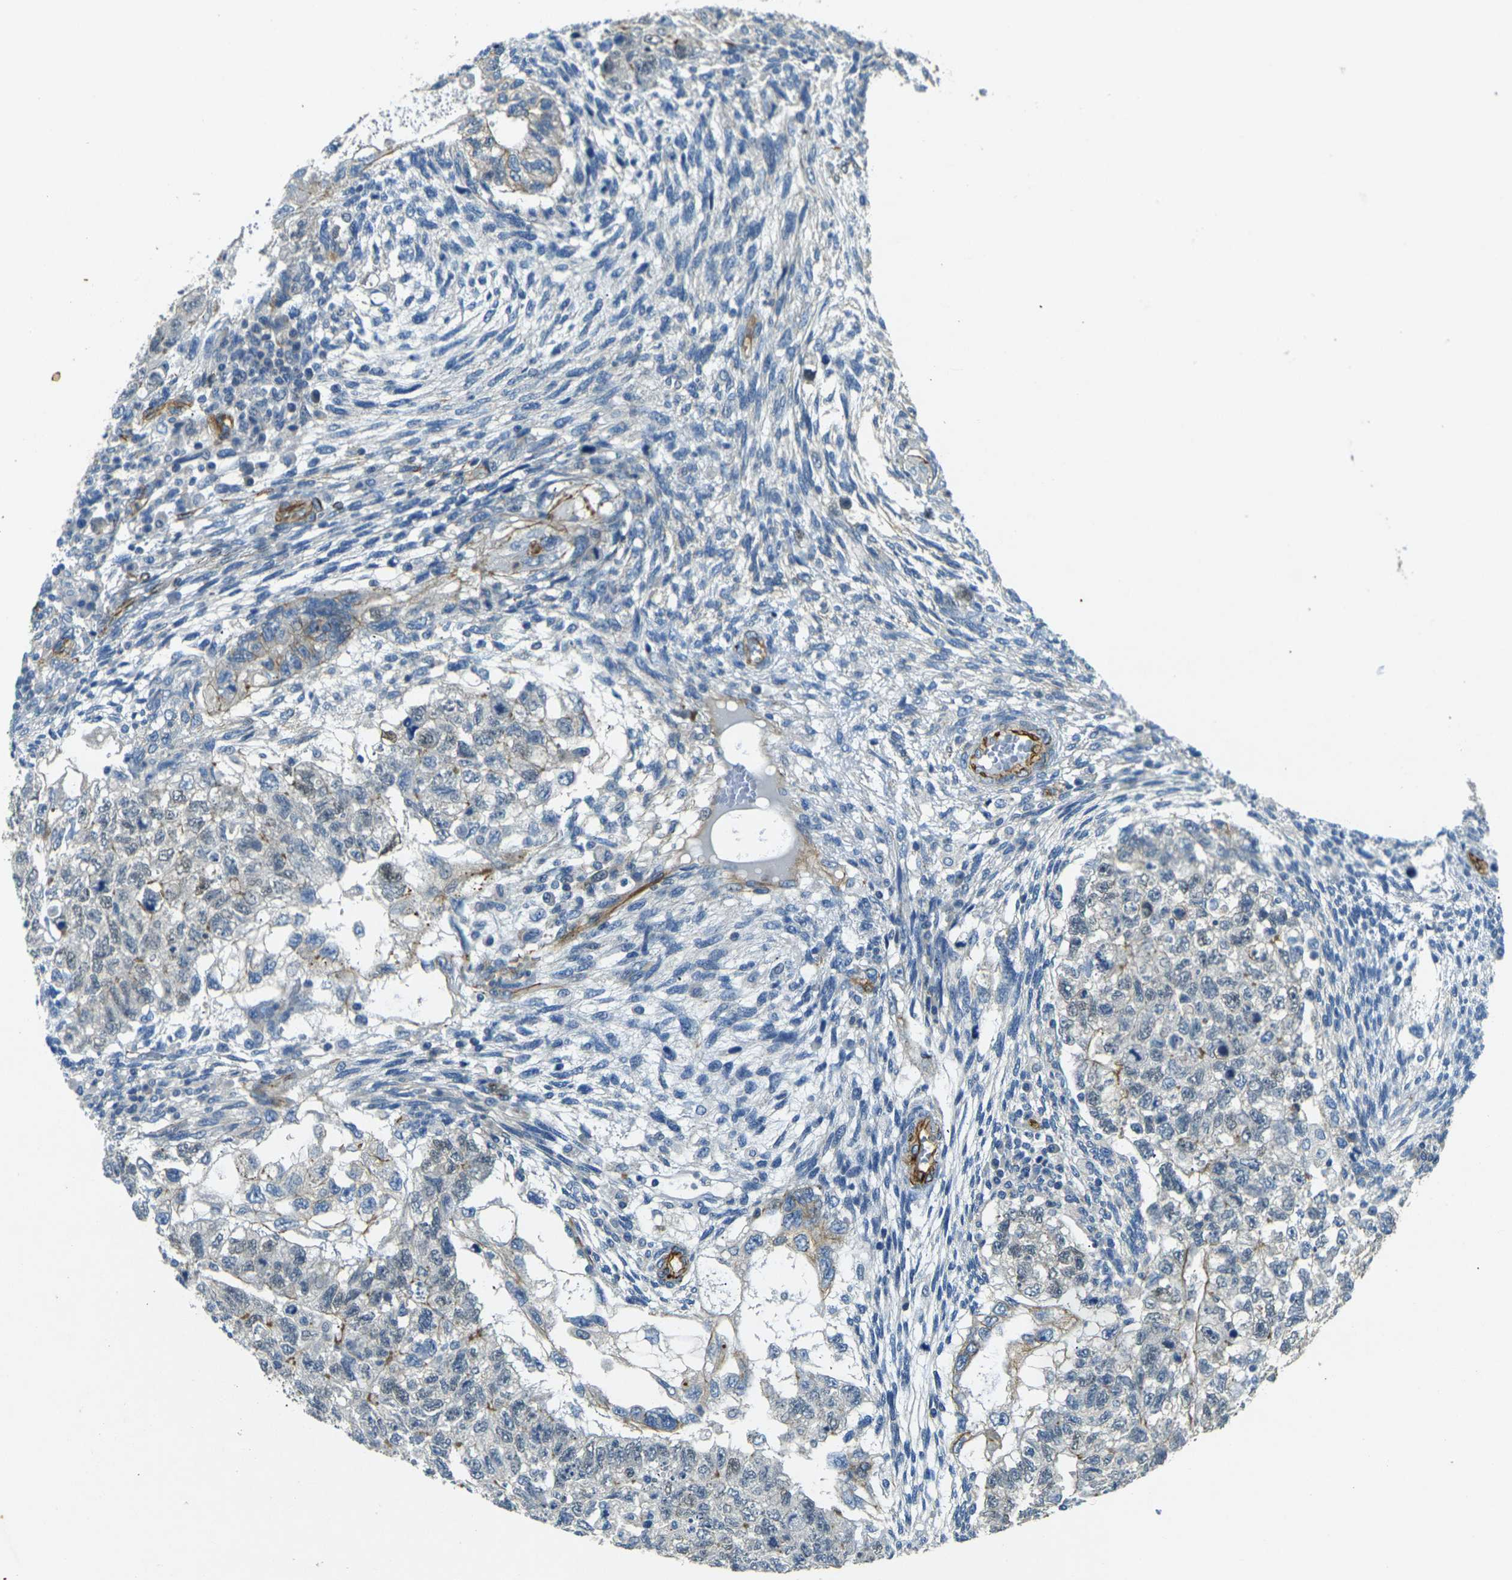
{"staining": {"intensity": "negative", "quantity": "none", "location": "none"}, "tissue": "testis cancer", "cell_type": "Tumor cells", "image_type": "cancer", "snomed": [{"axis": "morphology", "description": "Normal tissue, NOS"}, {"axis": "morphology", "description": "Carcinoma, Embryonal, NOS"}, {"axis": "topography", "description": "Testis"}], "caption": "DAB (3,3'-diaminobenzidine) immunohistochemical staining of human testis embryonal carcinoma demonstrates no significant expression in tumor cells.", "gene": "EPHA7", "patient": {"sex": "male", "age": 36}}